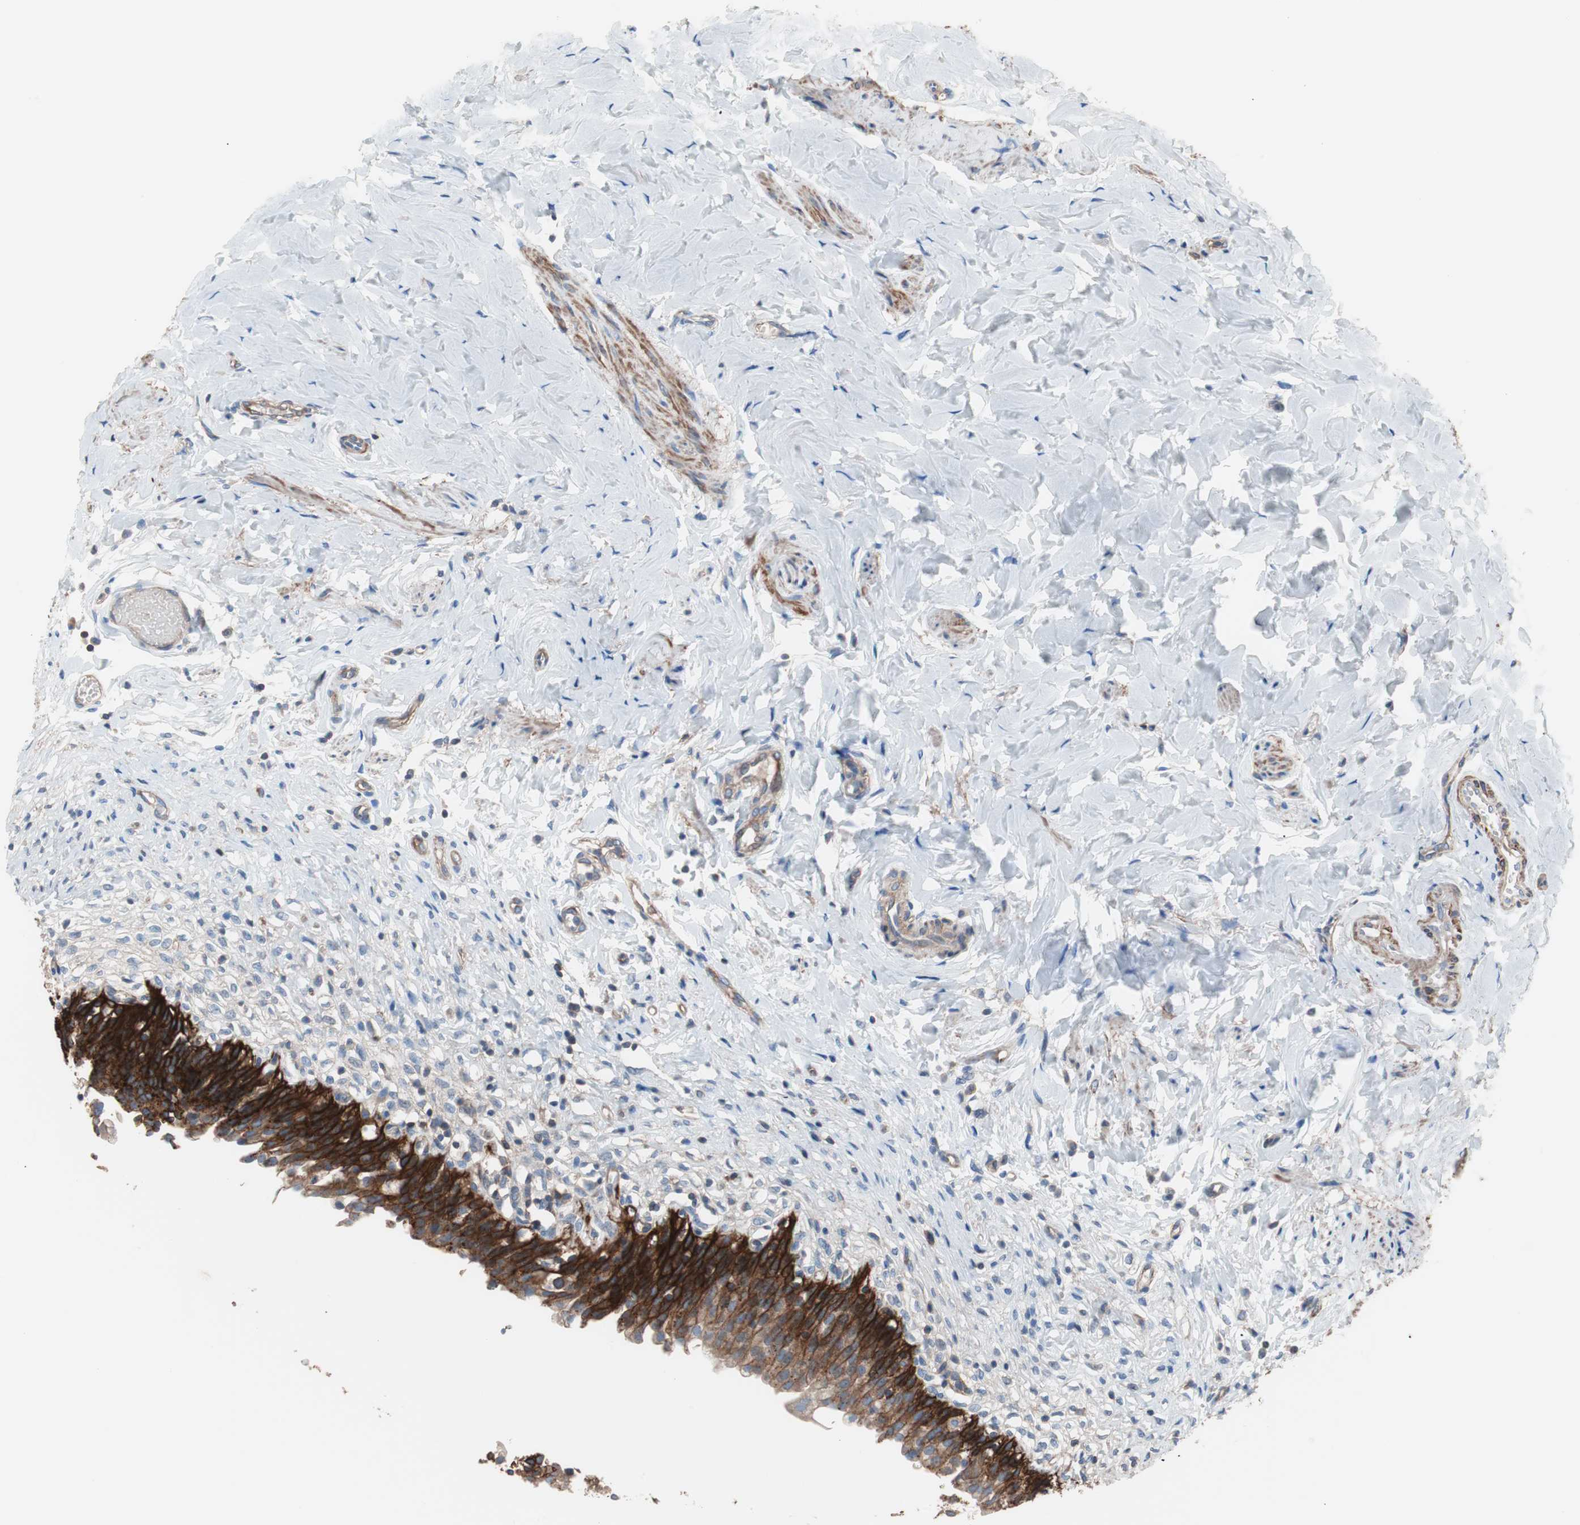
{"staining": {"intensity": "strong", "quantity": ">75%", "location": "cytoplasmic/membranous"}, "tissue": "urinary bladder", "cell_type": "Urothelial cells", "image_type": "normal", "snomed": [{"axis": "morphology", "description": "Normal tissue, NOS"}, {"axis": "morphology", "description": "Inflammation, NOS"}, {"axis": "topography", "description": "Urinary bladder"}], "caption": "Strong cytoplasmic/membranous protein positivity is present in approximately >75% of urothelial cells in urinary bladder.", "gene": "GPR160", "patient": {"sex": "female", "age": 80}}